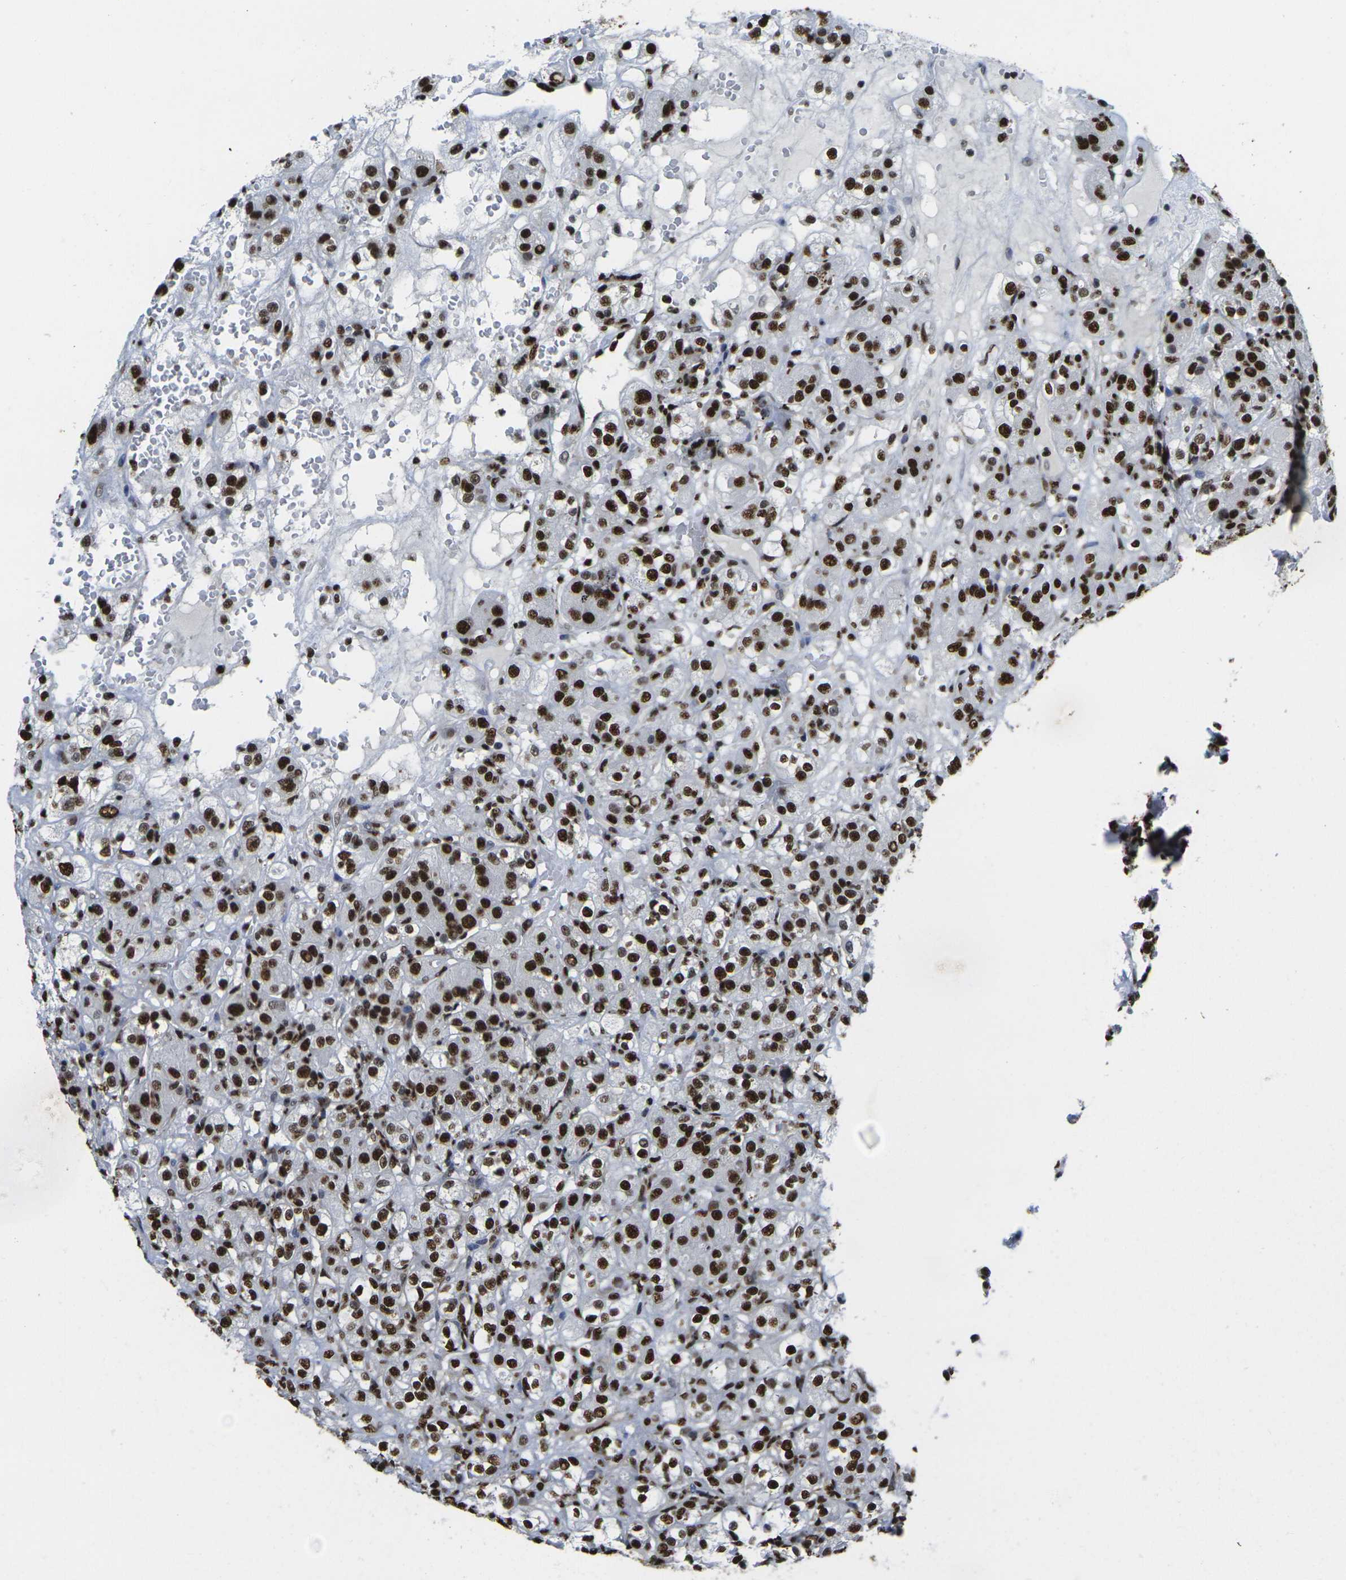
{"staining": {"intensity": "strong", "quantity": ">75%", "location": "nuclear"}, "tissue": "renal cancer", "cell_type": "Tumor cells", "image_type": "cancer", "snomed": [{"axis": "morphology", "description": "Normal tissue, NOS"}, {"axis": "morphology", "description": "Adenocarcinoma, NOS"}, {"axis": "topography", "description": "Kidney"}], "caption": "The histopathology image demonstrates staining of renal adenocarcinoma, revealing strong nuclear protein expression (brown color) within tumor cells.", "gene": "SMARCC1", "patient": {"sex": "male", "age": 61}}